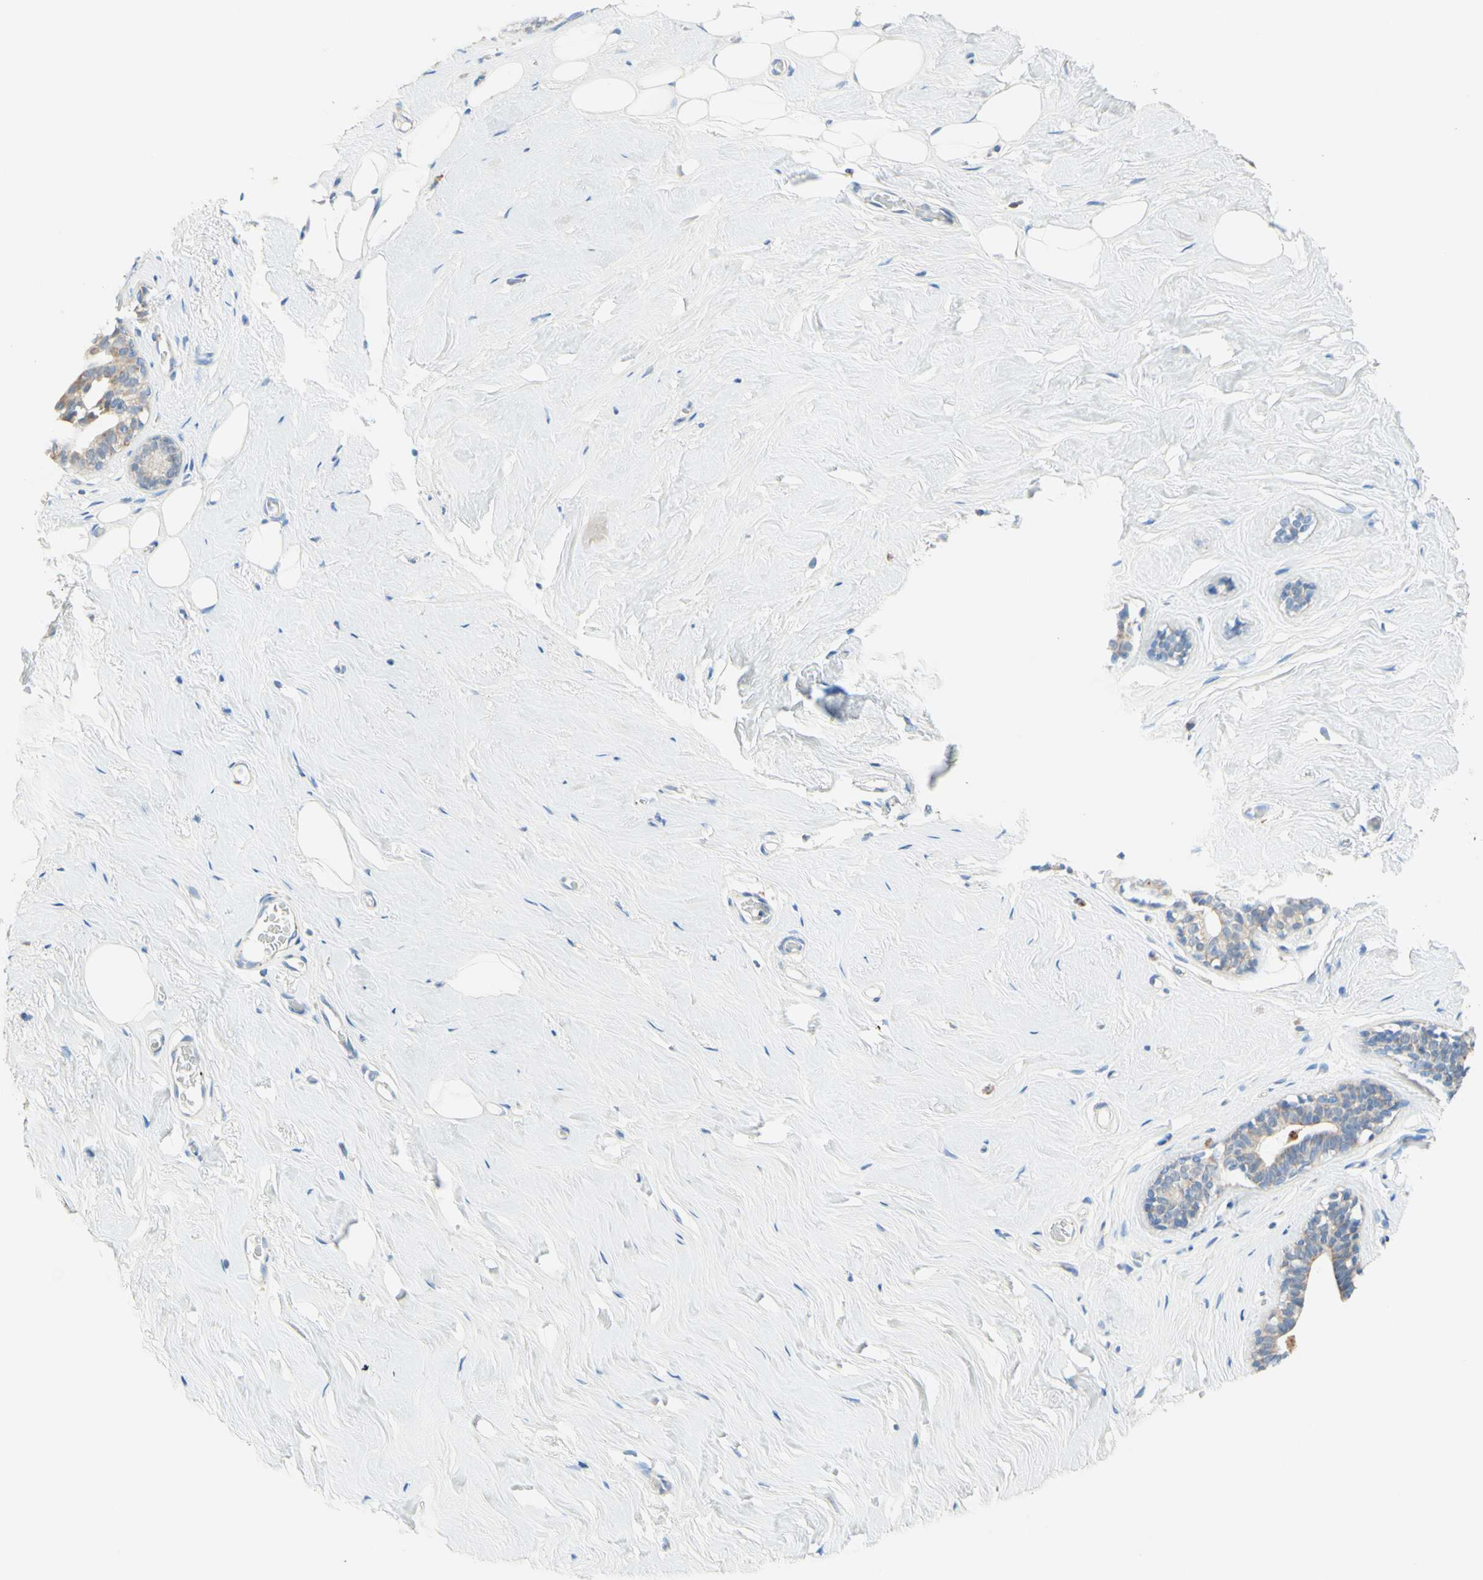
{"staining": {"intensity": "negative", "quantity": "none", "location": "none"}, "tissue": "breast", "cell_type": "Adipocytes", "image_type": "normal", "snomed": [{"axis": "morphology", "description": "Normal tissue, NOS"}, {"axis": "topography", "description": "Breast"}], "caption": "High magnification brightfield microscopy of unremarkable breast stained with DAB (brown) and counterstained with hematoxylin (blue): adipocytes show no significant staining. Nuclei are stained in blue.", "gene": "MFF", "patient": {"sex": "female", "age": 75}}